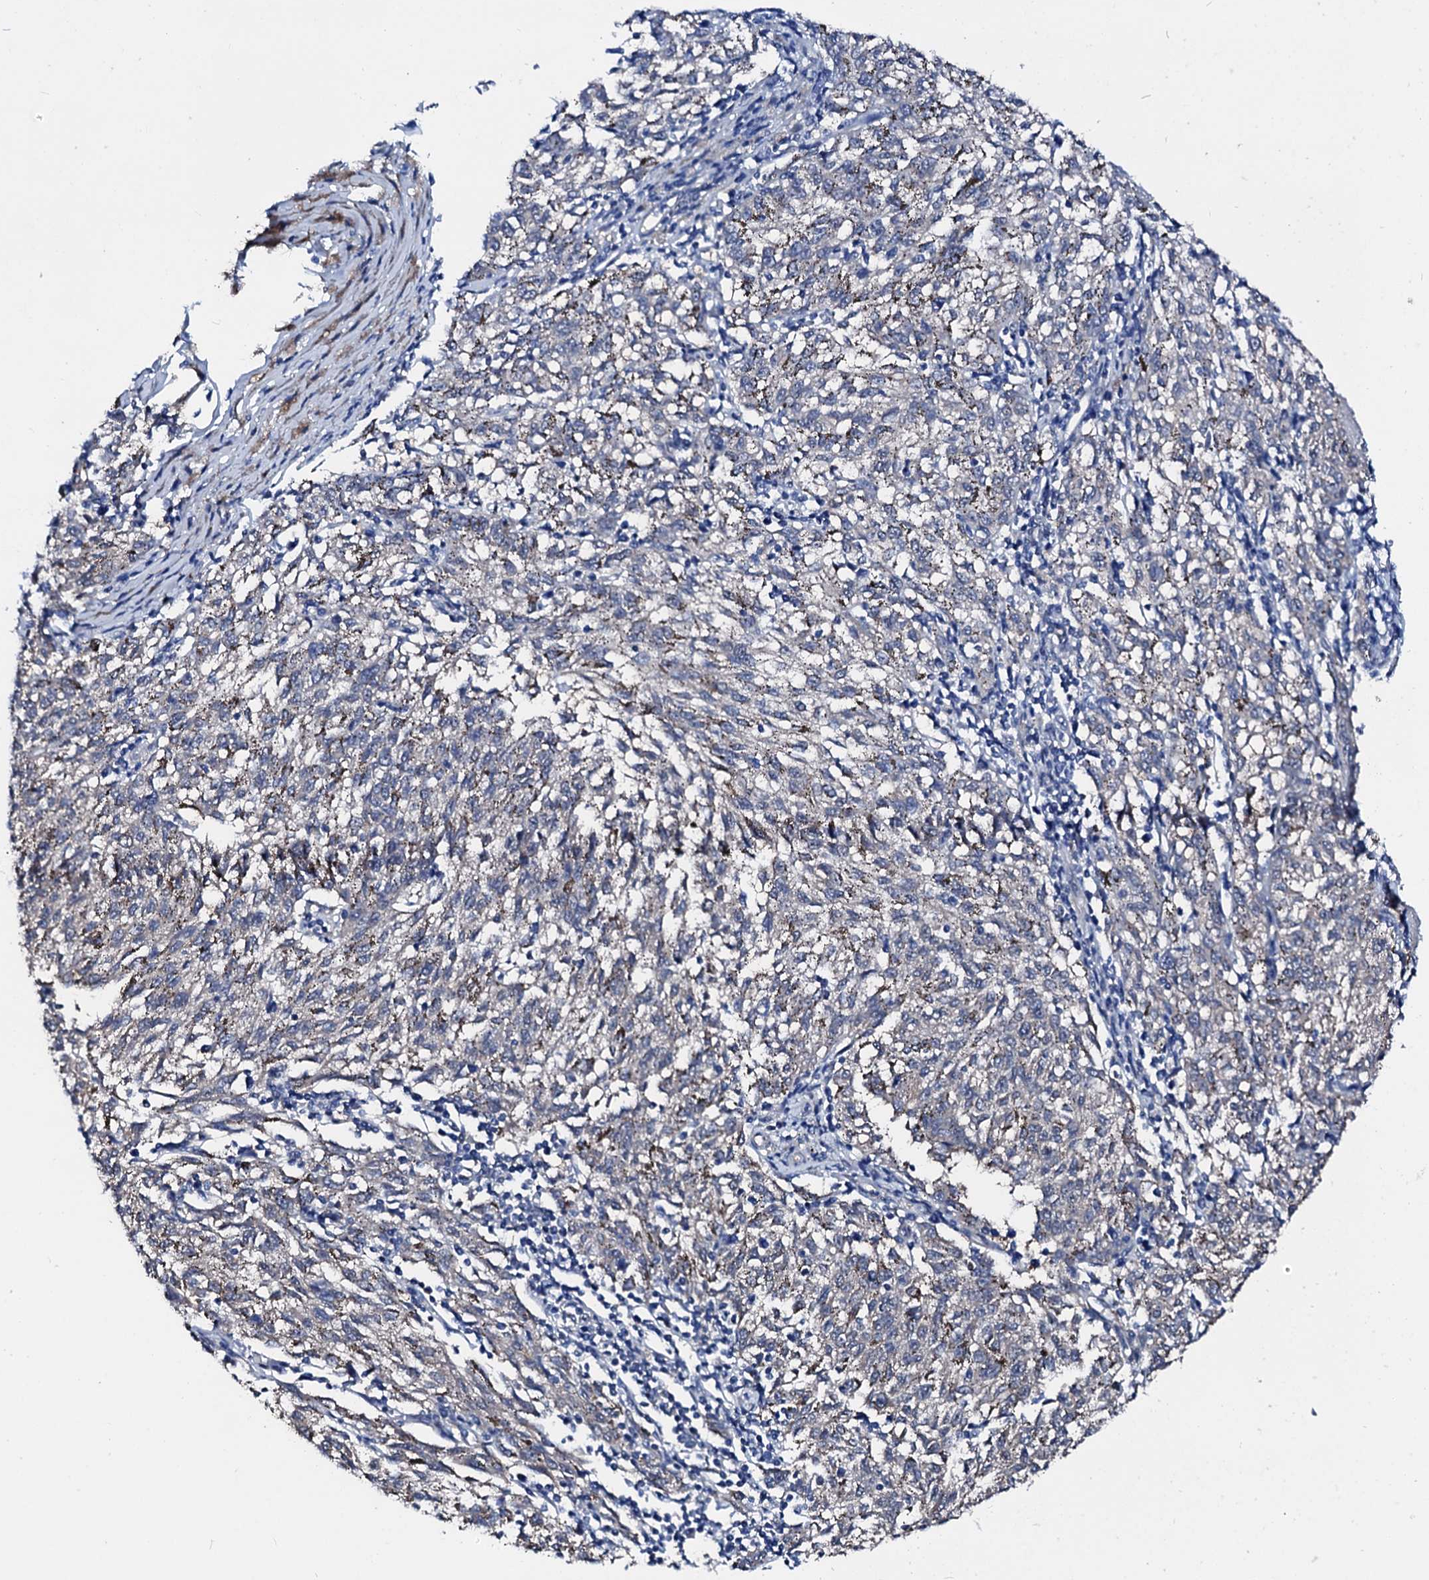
{"staining": {"intensity": "negative", "quantity": "none", "location": "none"}, "tissue": "melanoma", "cell_type": "Tumor cells", "image_type": "cancer", "snomed": [{"axis": "morphology", "description": "Malignant melanoma, NOS"}, {"axis": "topography", "description": "Skin"}], "caption": "IHC photomicrograph of neoplastic tissue: melanoma stained with DAB shows no significant protein positivity in tumor cells. (DAB immunohistochemistry (IHC) visualized using brightfield microscopy, high magnification).", "gene": "CSN2", "patient": {"sex": "female", "age": 72}}